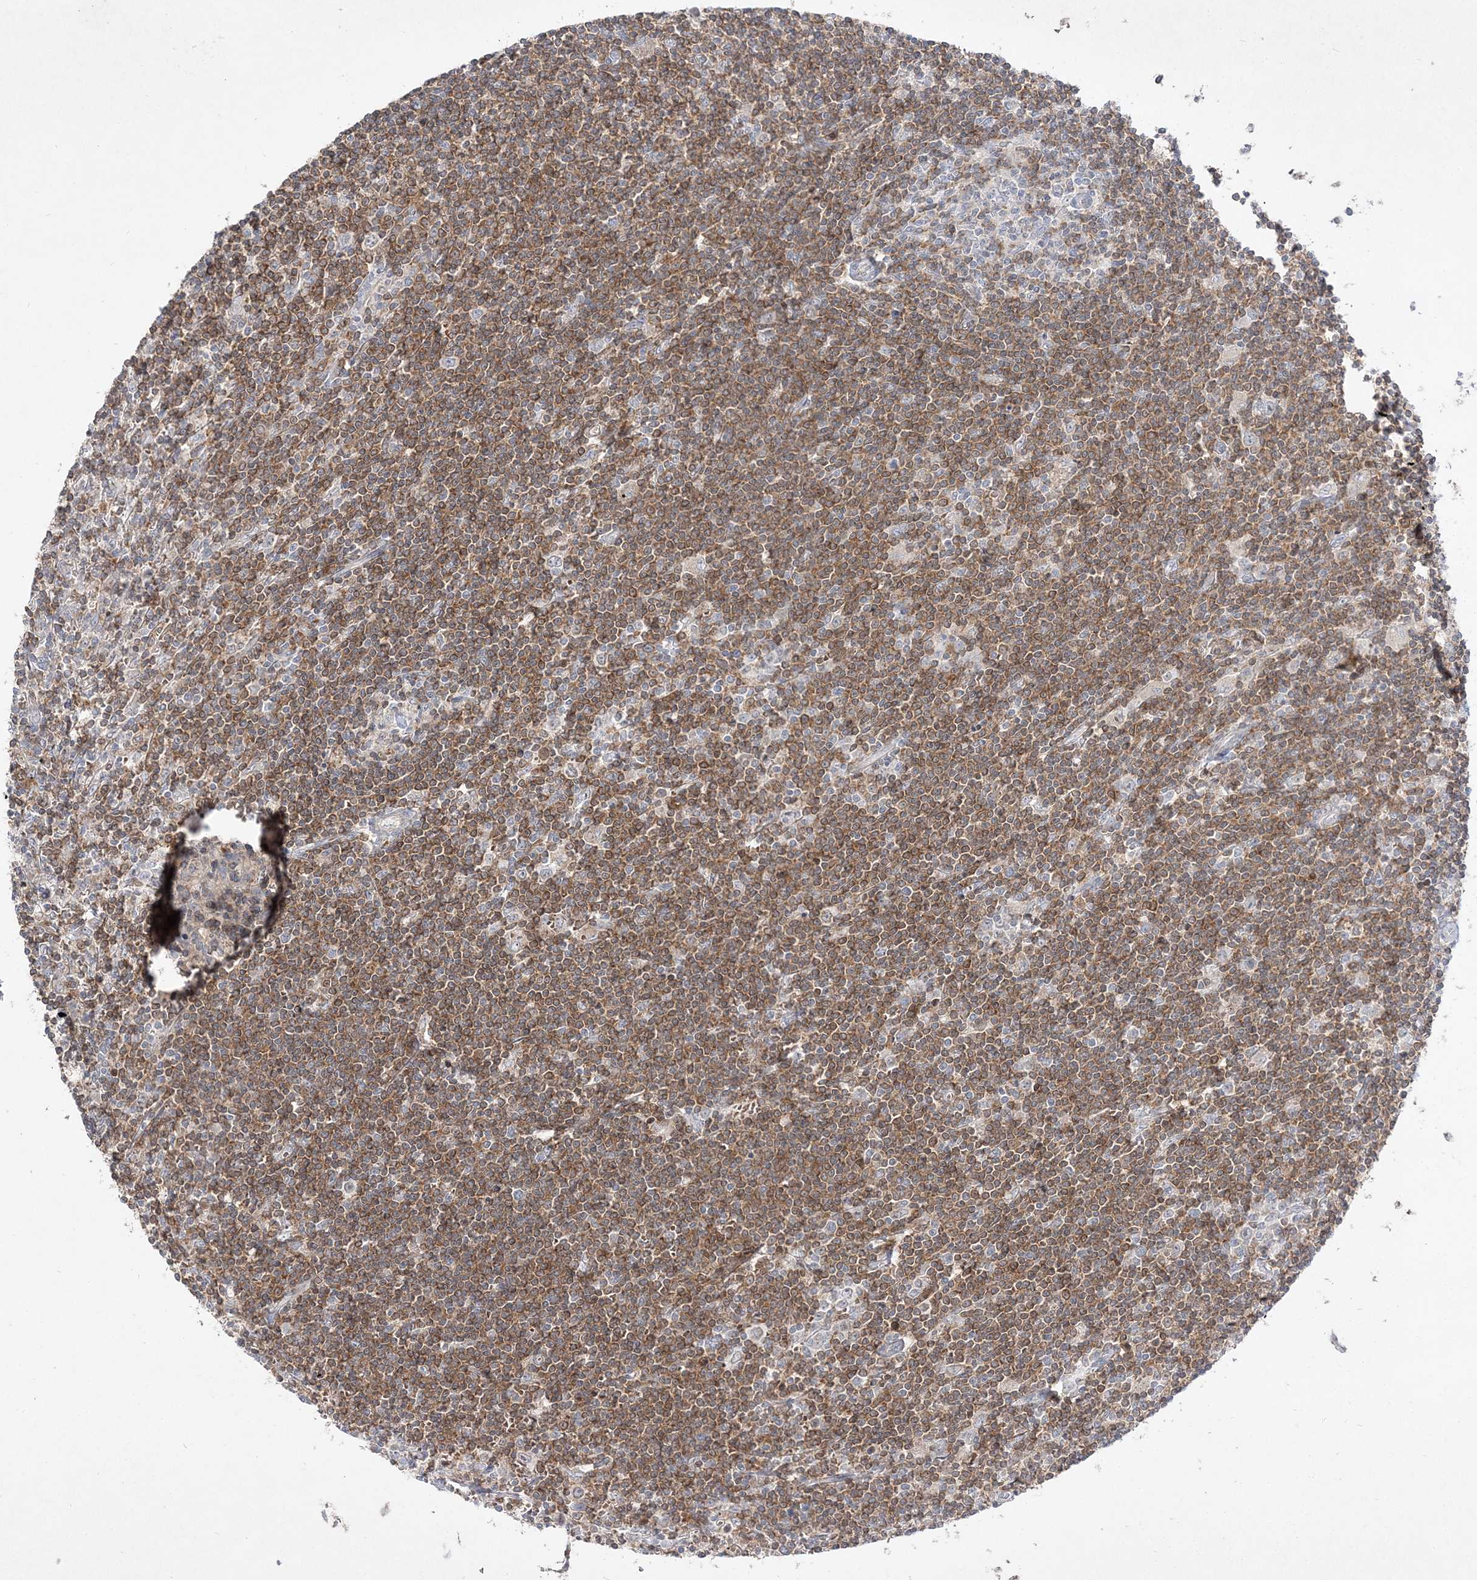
{"staining": {"intensity": "moderate", "quantity": ">75%", "location": "cytoplasmic/membranous"}, "tissue": "lymphoma", "cell_type": "Tumor cells", "image_type": "cancer", "snomed": [{"axis": "morphology", "description": "Malignant lymphoma, non-Hodgkin's type, Low grade"}, {"axis": "topography", "description": "Spleen"}], "caption": "This micrograph demonstrates IHC staining of human low-grade malignant lymphoma, non-Hodgkin's type, with medium moderate cytoplasmic/membranous positivity in approximately >75% of tumor cells.", "gene": "CLNK", "patient": {"sex": "male", "age": 76}}